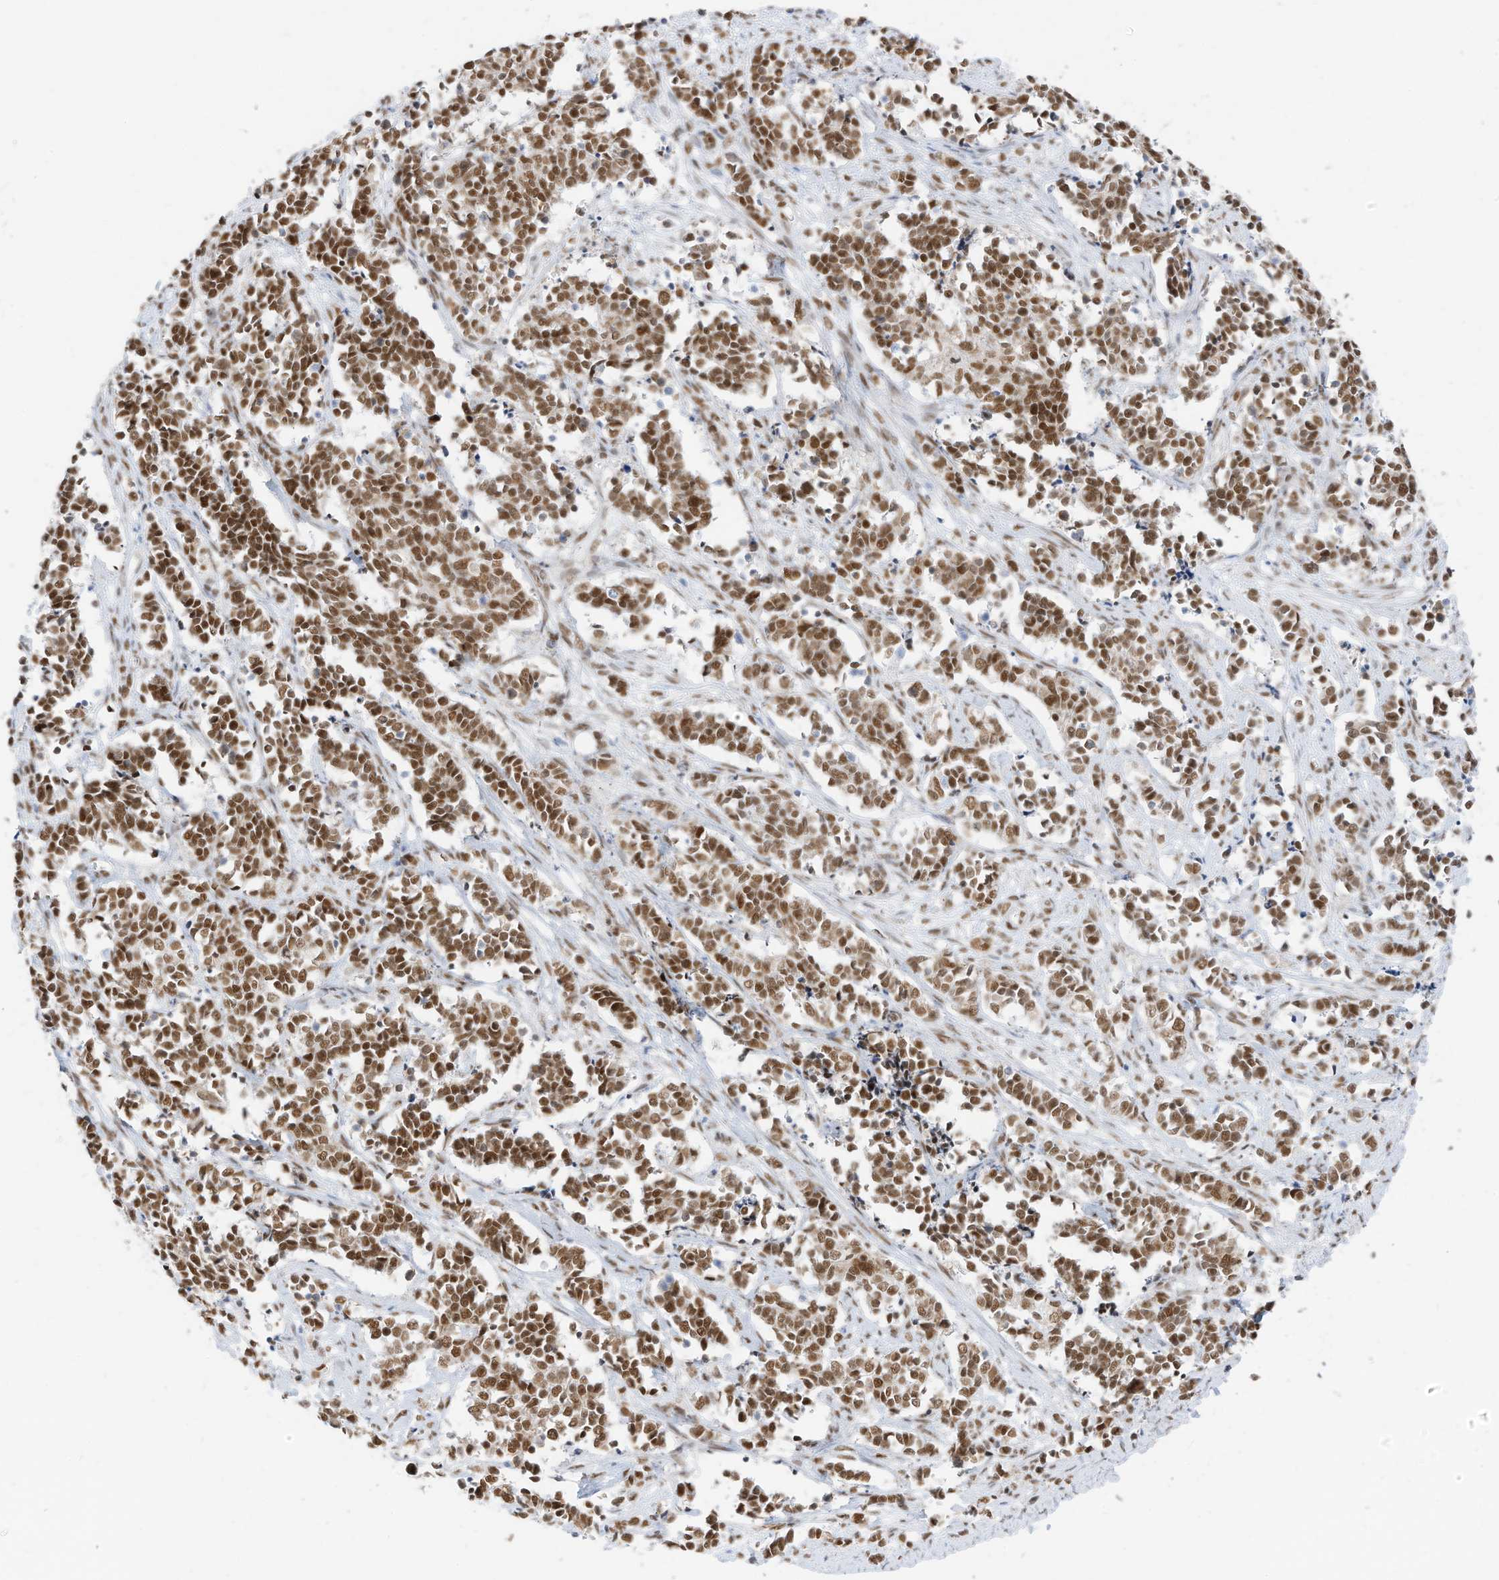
{"staining": {"intensity": "moderate", "quantity": ">75%", "location": "nuclear"}, "tissue": "cervical cancer", "cell_type": "Tumor cells", "image_type": "cancer", "snomed": [{"axis": "morphology", "description": "Normal tissue, NOS"}, {"axis": "morphology", "description": "Squamous cell carcinoma, NOS"}, {"axis": "topography", "description": "Cervix"}], "caption": "Protein analysis of cervical cancer (squamous cell carcinoma) tissue demonstrates moderate nuclear staining in about >75% of tumor cells.", "gene": "SMARCA2", "patient": {"sex": "female", "age": 35}}